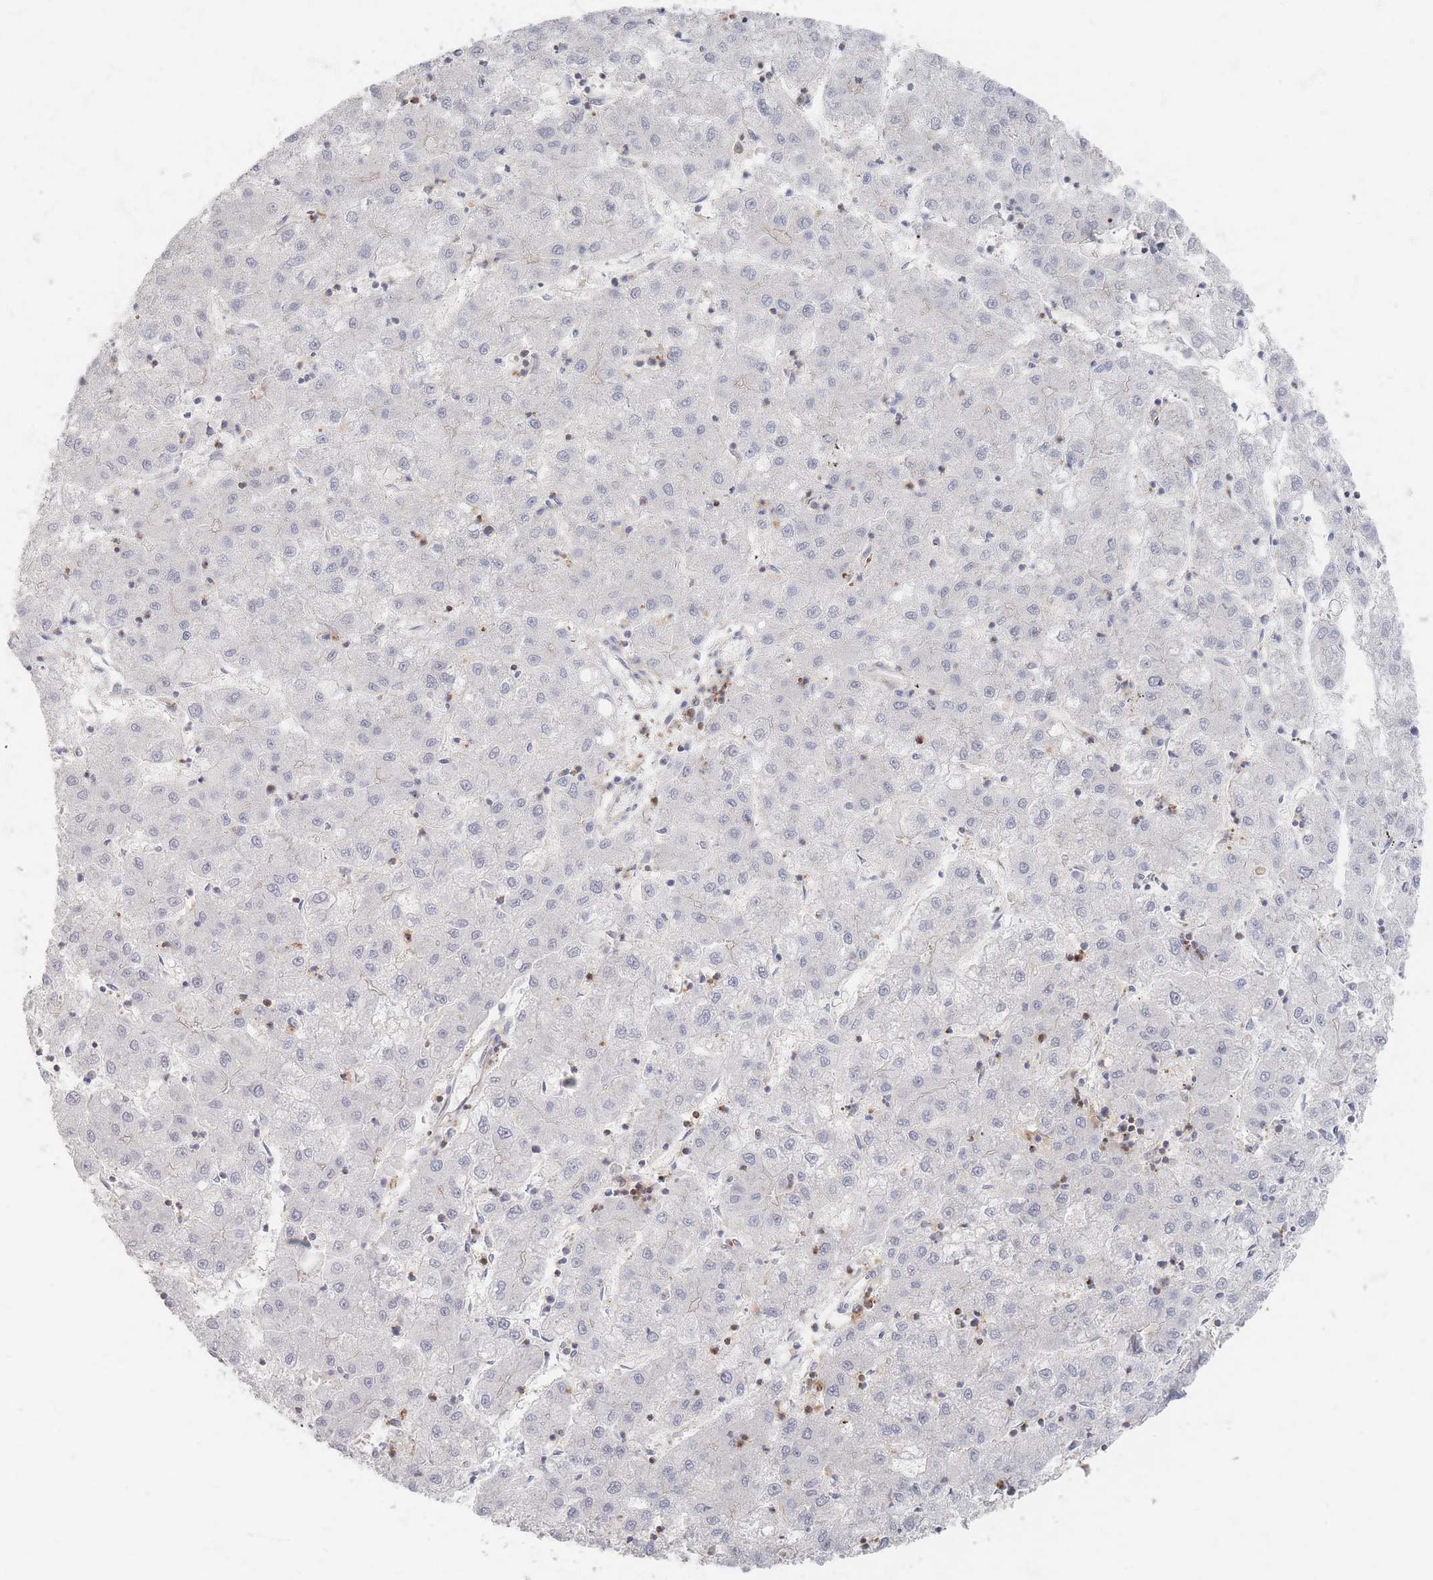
{"staining": {"intensity": "negative", "quantity": "none", "location": "none"}, "tissue": "liver cancer", "cell_type": "Tumor cells", "image_type": "cancer", "snomed": [{"axis": "morphology", "description": "Carcinoma, Hepatocellular, NOS"}, {"axis": "topography", "description": "Liver"}], "caption": "An image of human liver cancer is negative for staining in tumor cells.", "gene": "ZNF852", "patient": {"sex": "male", "age": 72}}